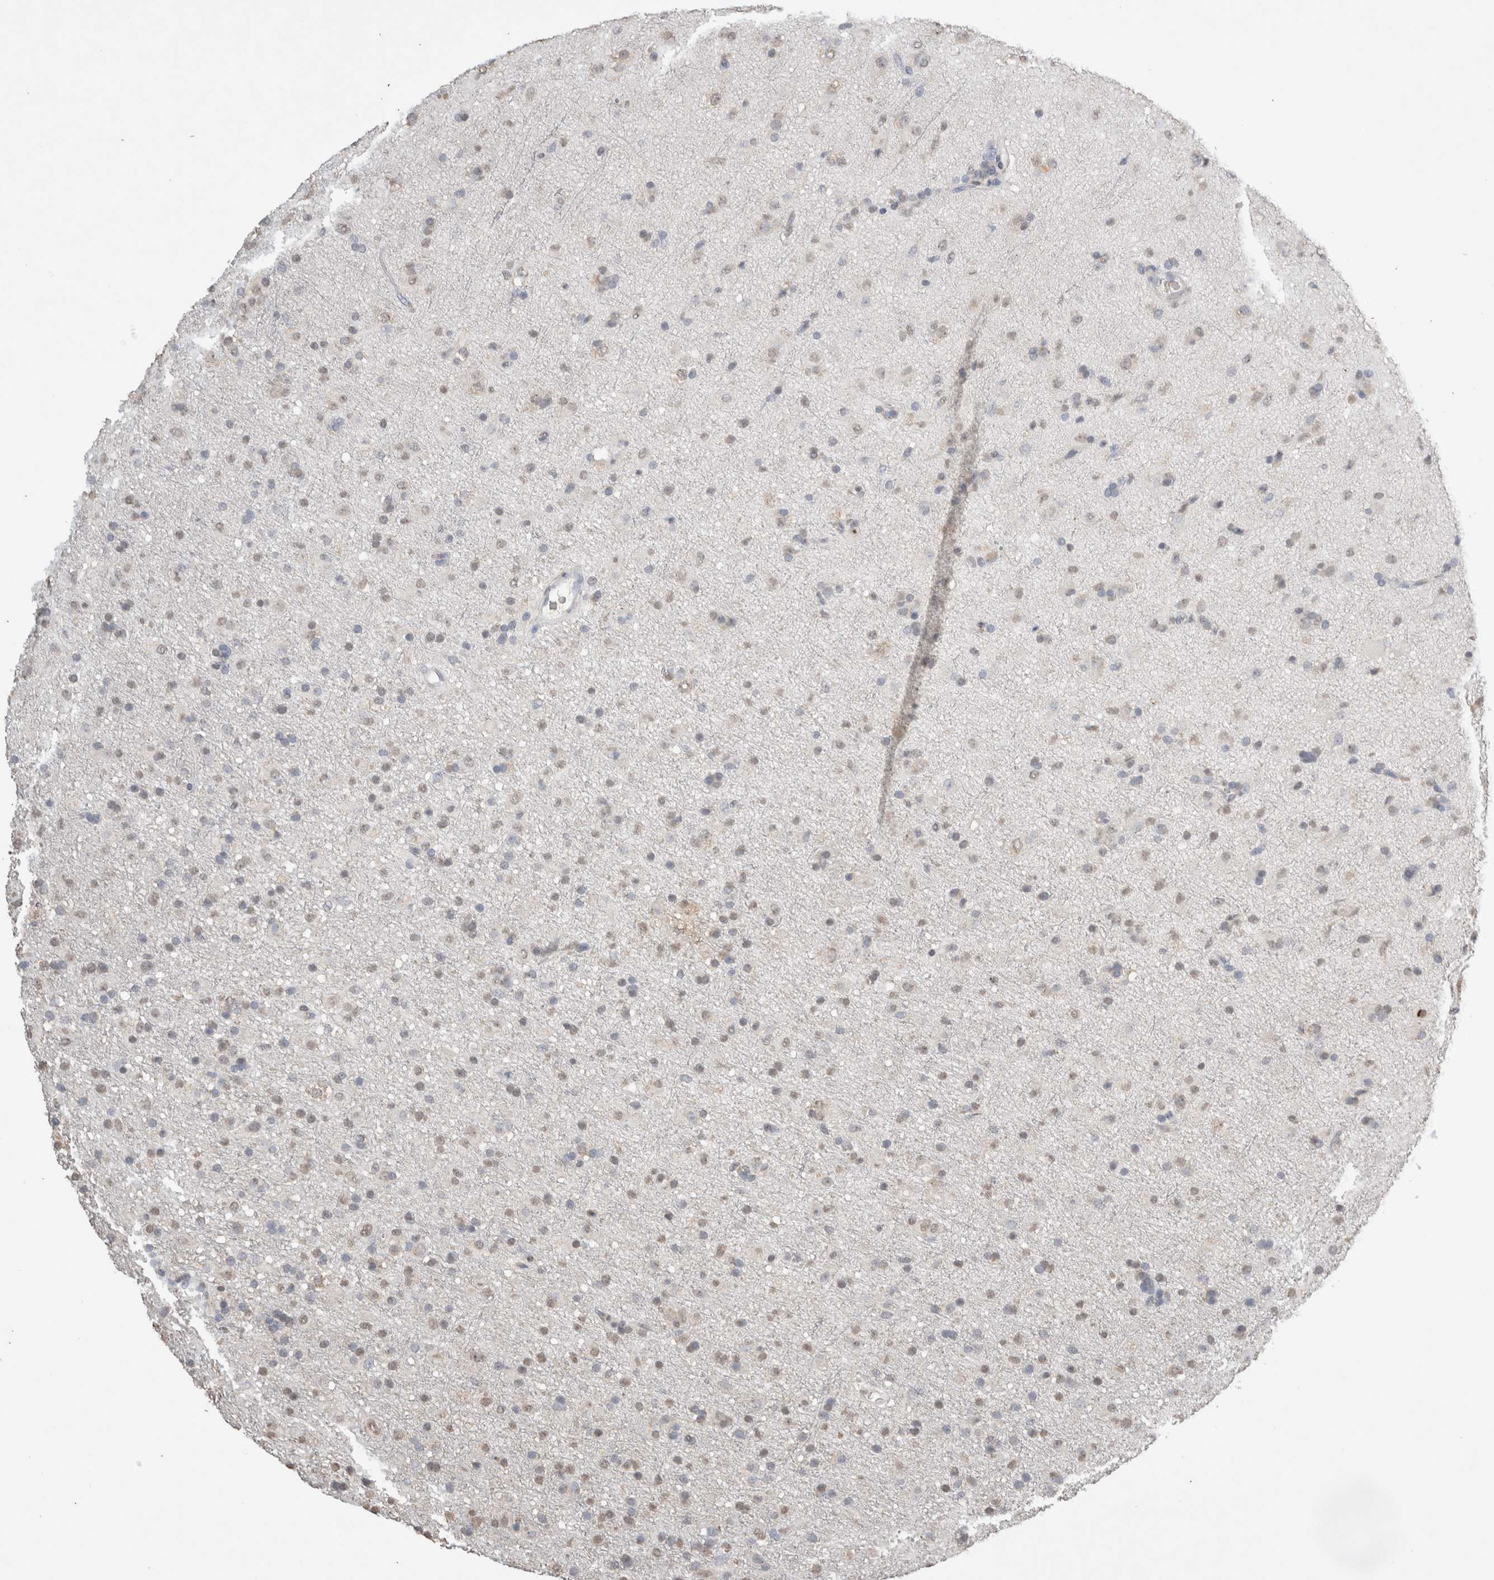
{"staining": {"intensity": "weak", "quantity": "25%-75%", "location": "nuclear"}, "tissue": "glioma", "cell_type": "Tumor cells", "image_type": "cancer", "snomed": [{"axis": "morphology", "description": "Glioma, malignant, Low grade"}, {"axis": "topography", "description": "Brain"}], "caption": "Immunohistochemistry histopathology image of human malignant glioma (low-grade) stained for a protein (brown), which displays low levels of weak nuclear expression in approximately 25%-75% of tumor cells.", "gene": "LGALS2", "patient": {"sex": "male", "age": 65}}